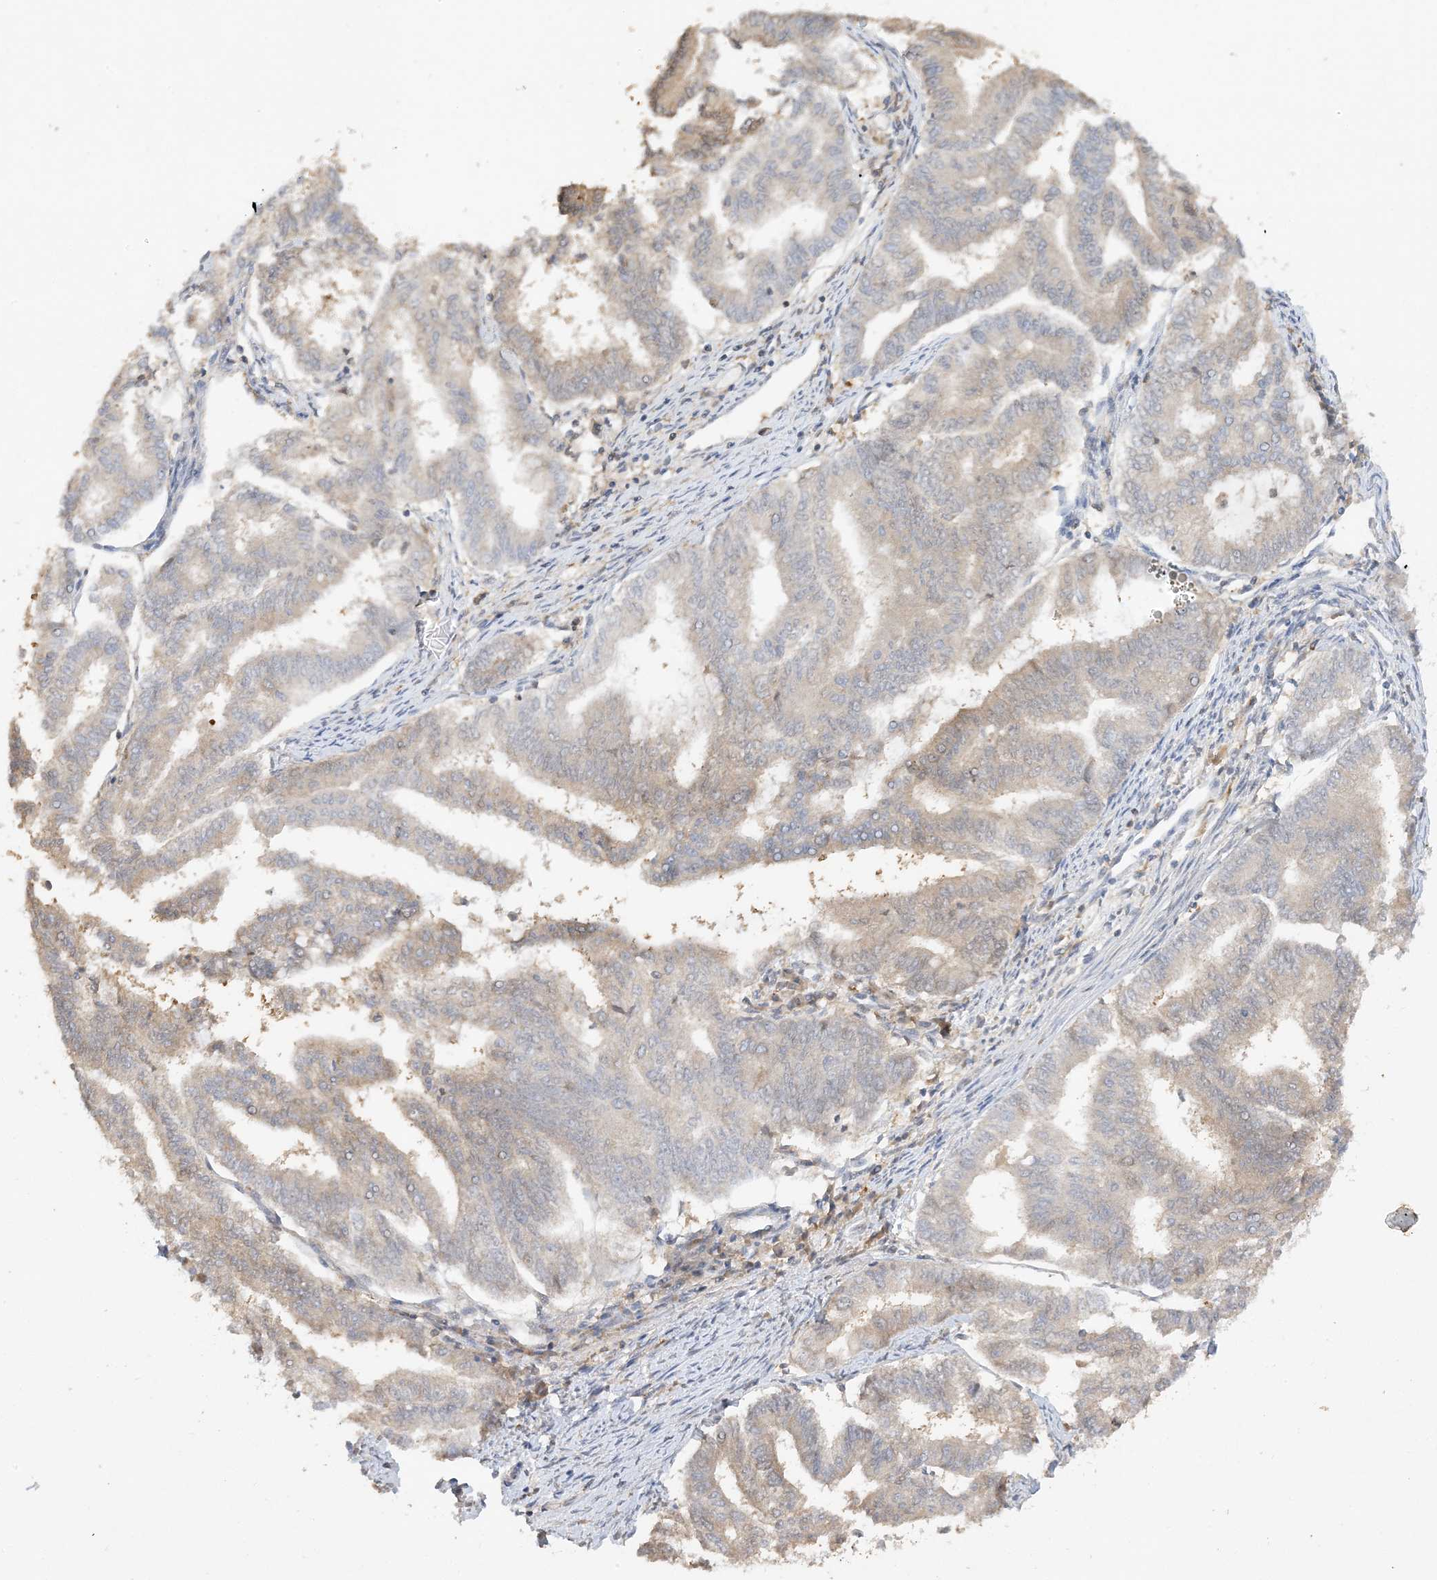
{"staining": {"intensity": "weak", "quantity": "25%-75%", "location": "cytoplasmic/membranous"}, "tissue": "endometrial cancer", "cell_type": "Tumor cells", "image_type": "cancer", "snomed": [{"axis": "morphology", "description": "Adenocarcinoma, NOS"}, {"axis": "topography", "description": "Endometrium"}], "caption": "DAB immunohistochemical staining of human endometrial adenocarcinoma reveals weak cytoplasmic/membranous protein positivity in approximately 25%-75% of tumor cells.", "gene": "PHACTR2", "patient": {"sex": "female", "age": 79}}